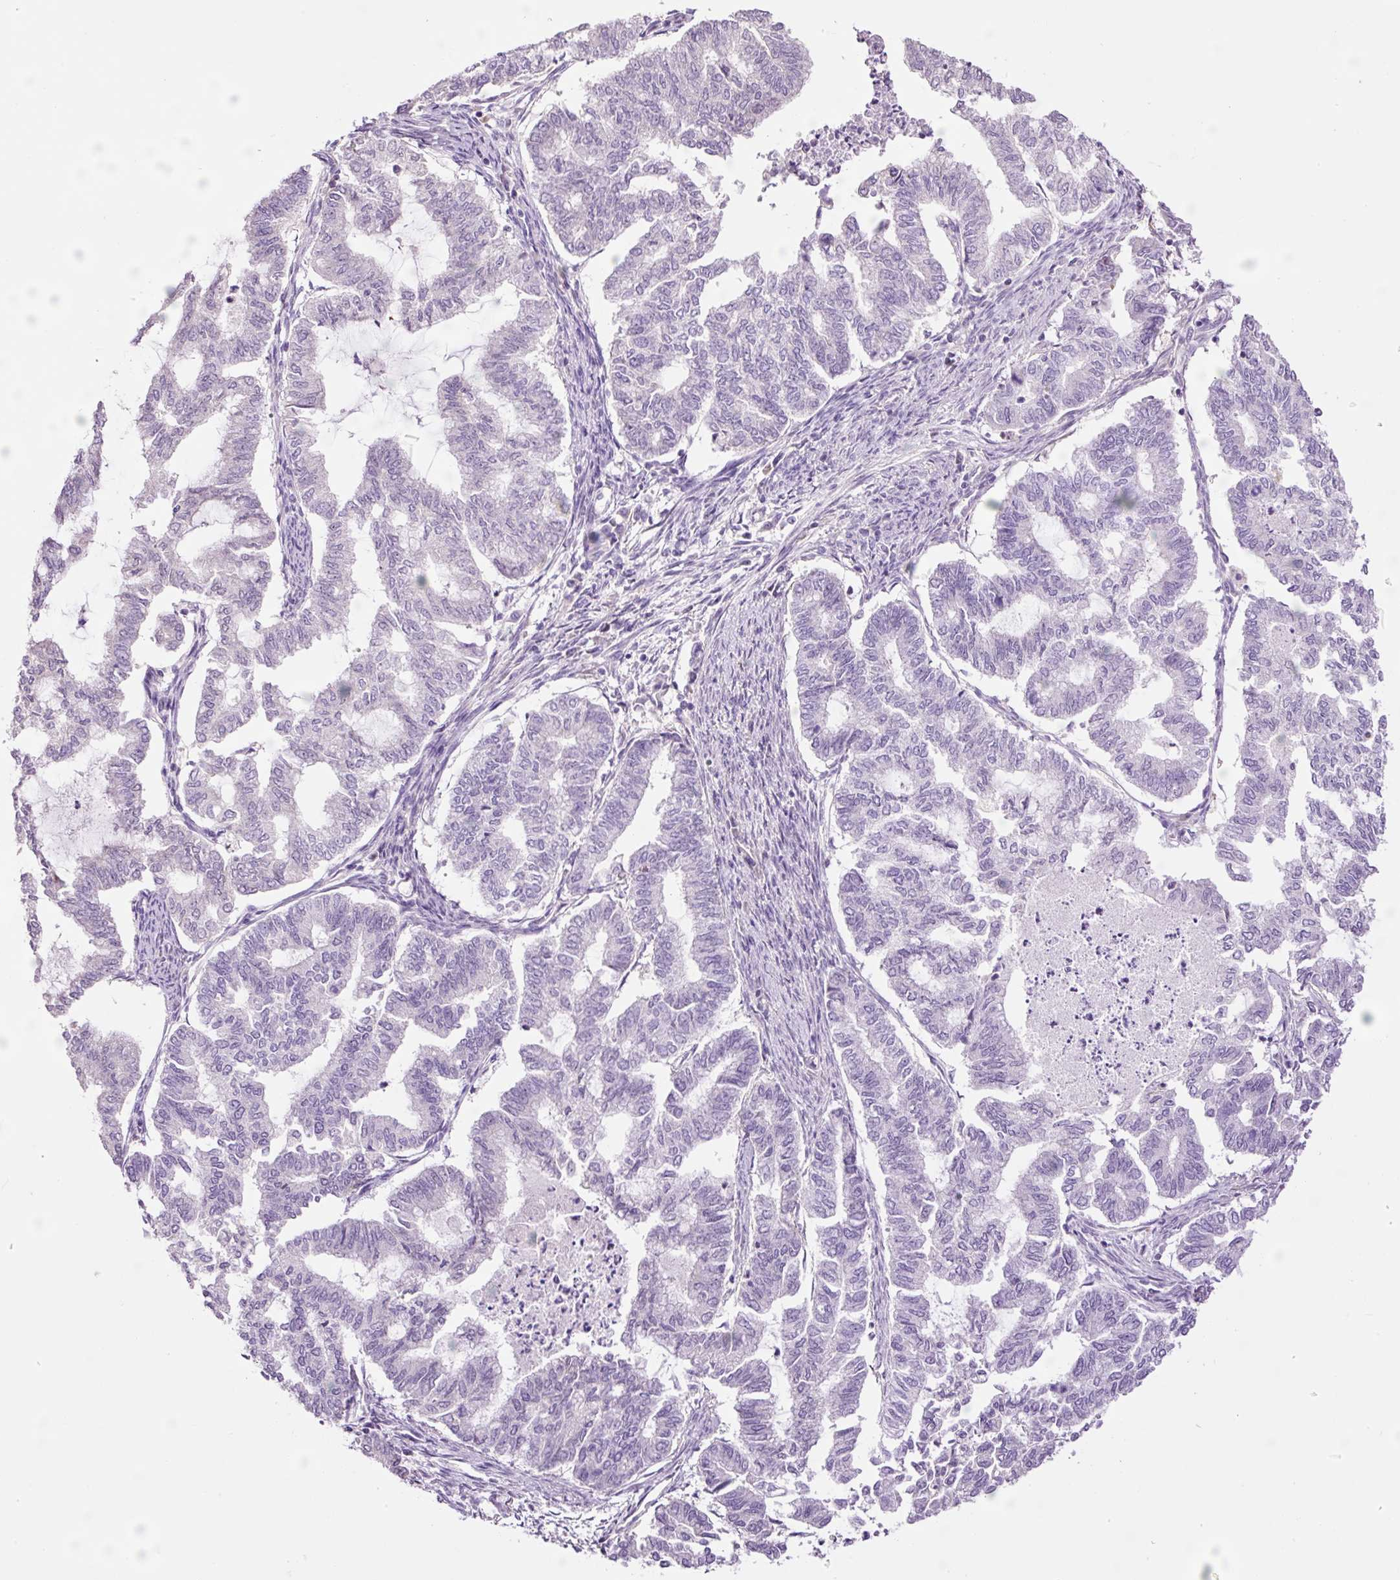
{"staining": {"intensity": "negative", "quantity": "none", "location": "none"}, "tissue": "endometrial cancer", "cell_type": "Tumor cells", "image_type": "cancer", "snomed": [{"axis": "morphology", "description": "Adenocarcinoma, NOS"}, {"axis": "topography", "description": "Endometrium"}], "caption": "DAB (3,3'-diaminobenzidine) immunohistochemical staining of human endometrial cancer exhibits no significant expression in tumor cells.", "gene": "TMEM235", "patient": {"sex": "female", "age": 79}}